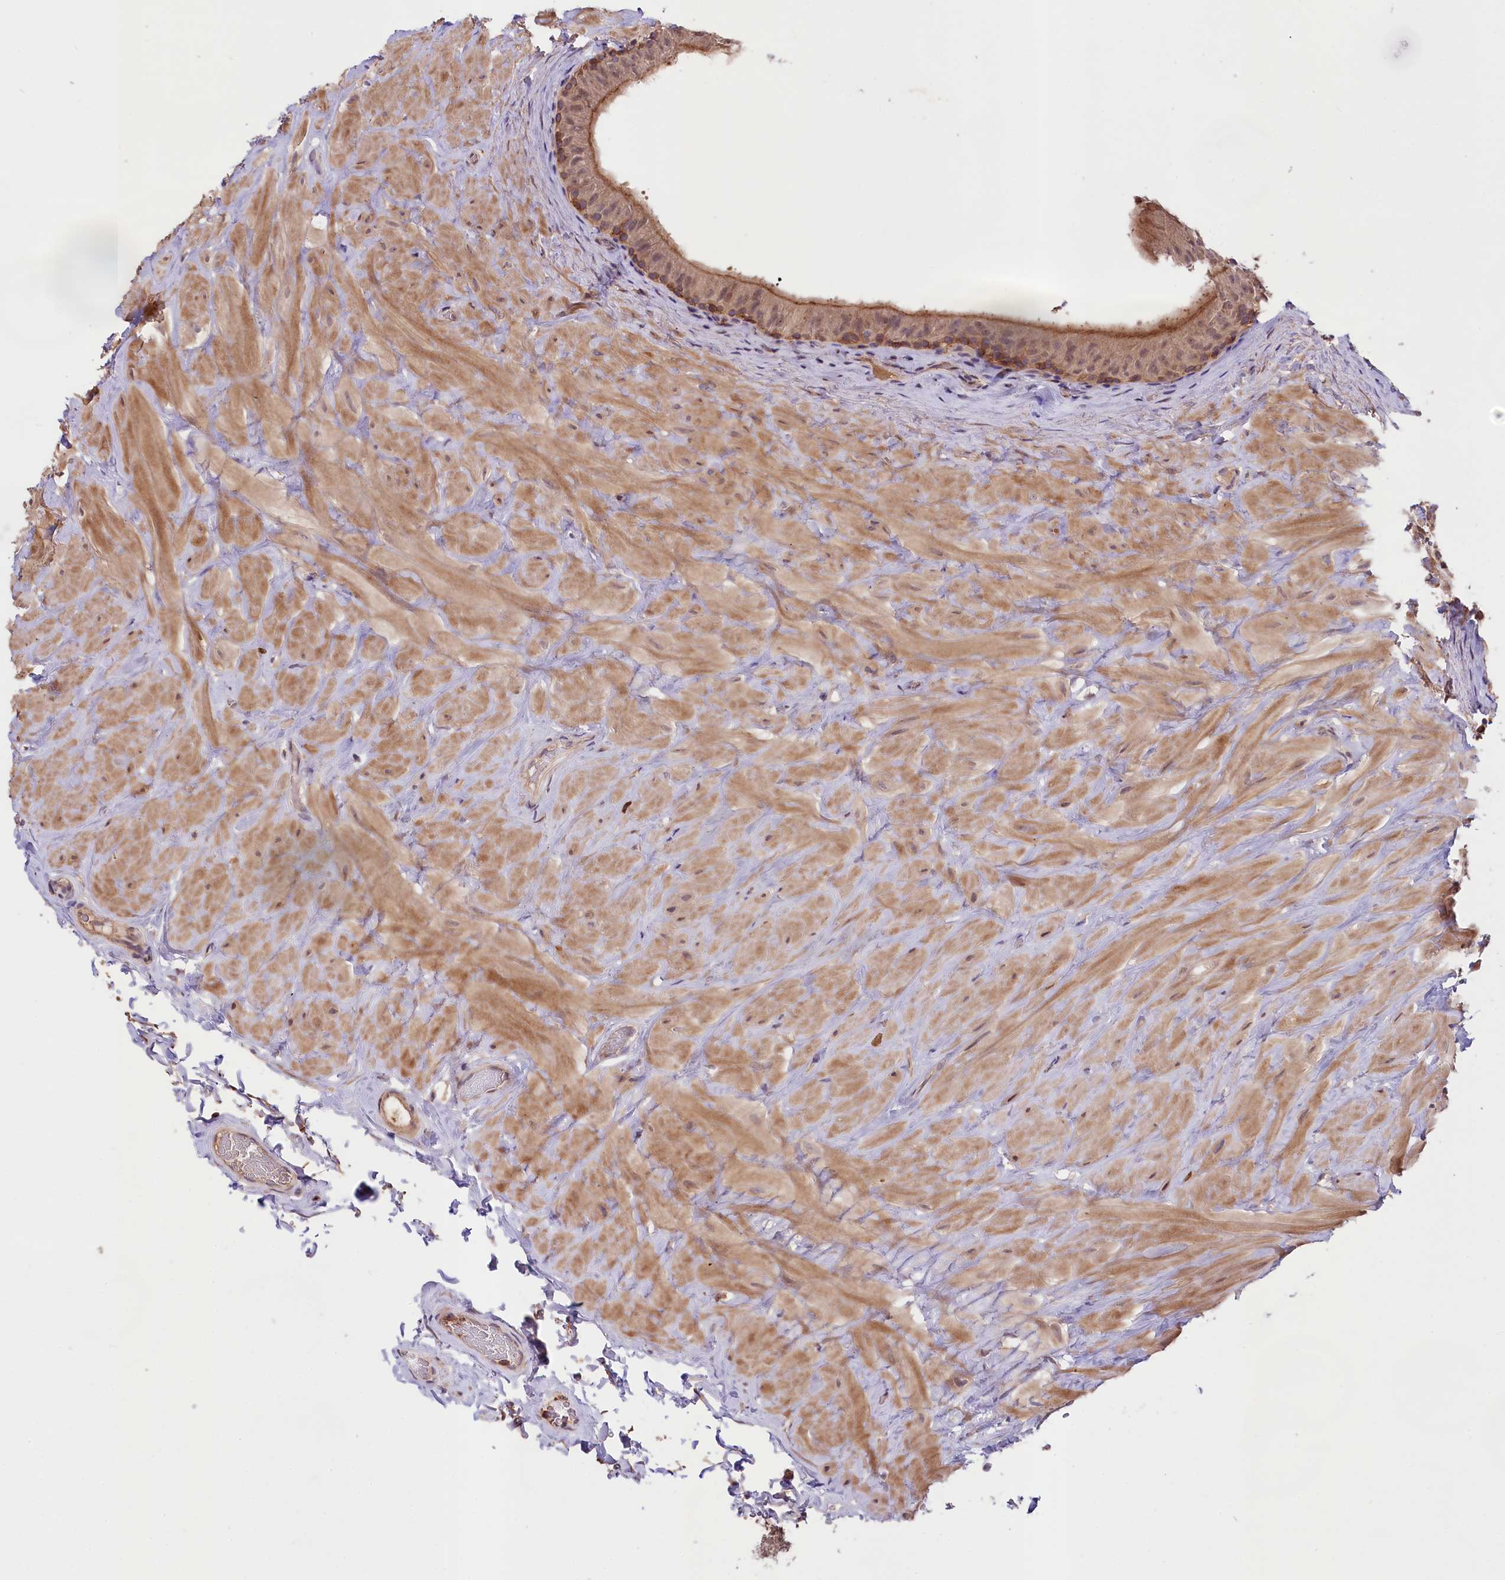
{"staining": {"intensity": "moderate", "quantity": "<25%", "location": "cytoplasmic/membranous"}, "tissue": "epididymis", "cell_type": "Glandular cells", "image_type": "normal", "snomed": [{"axis": "morphology", "description": "Normal tissue, NOS"}, {"axis": "topography", "description": "Soft tissue"}, {"axis": "topography", "description": "Vascular tissue"}, {"axis": "topography", "description": "Epididymis"}], "caption": "Epididymis stained with immunohistochemistry (IHC) demonstrates moderate cytoplasmic/membranous staining in approximately <25% of glandular cells. The staining was performed using DAB (3,3'-diaminobenzidine) to visualize the protein expression in brown, while the nuclei were stained in blue with hematoxylin (Magnification: 20x).", "gene": "SKIDA1", "patient": {"sex": "male", "age": 49}}